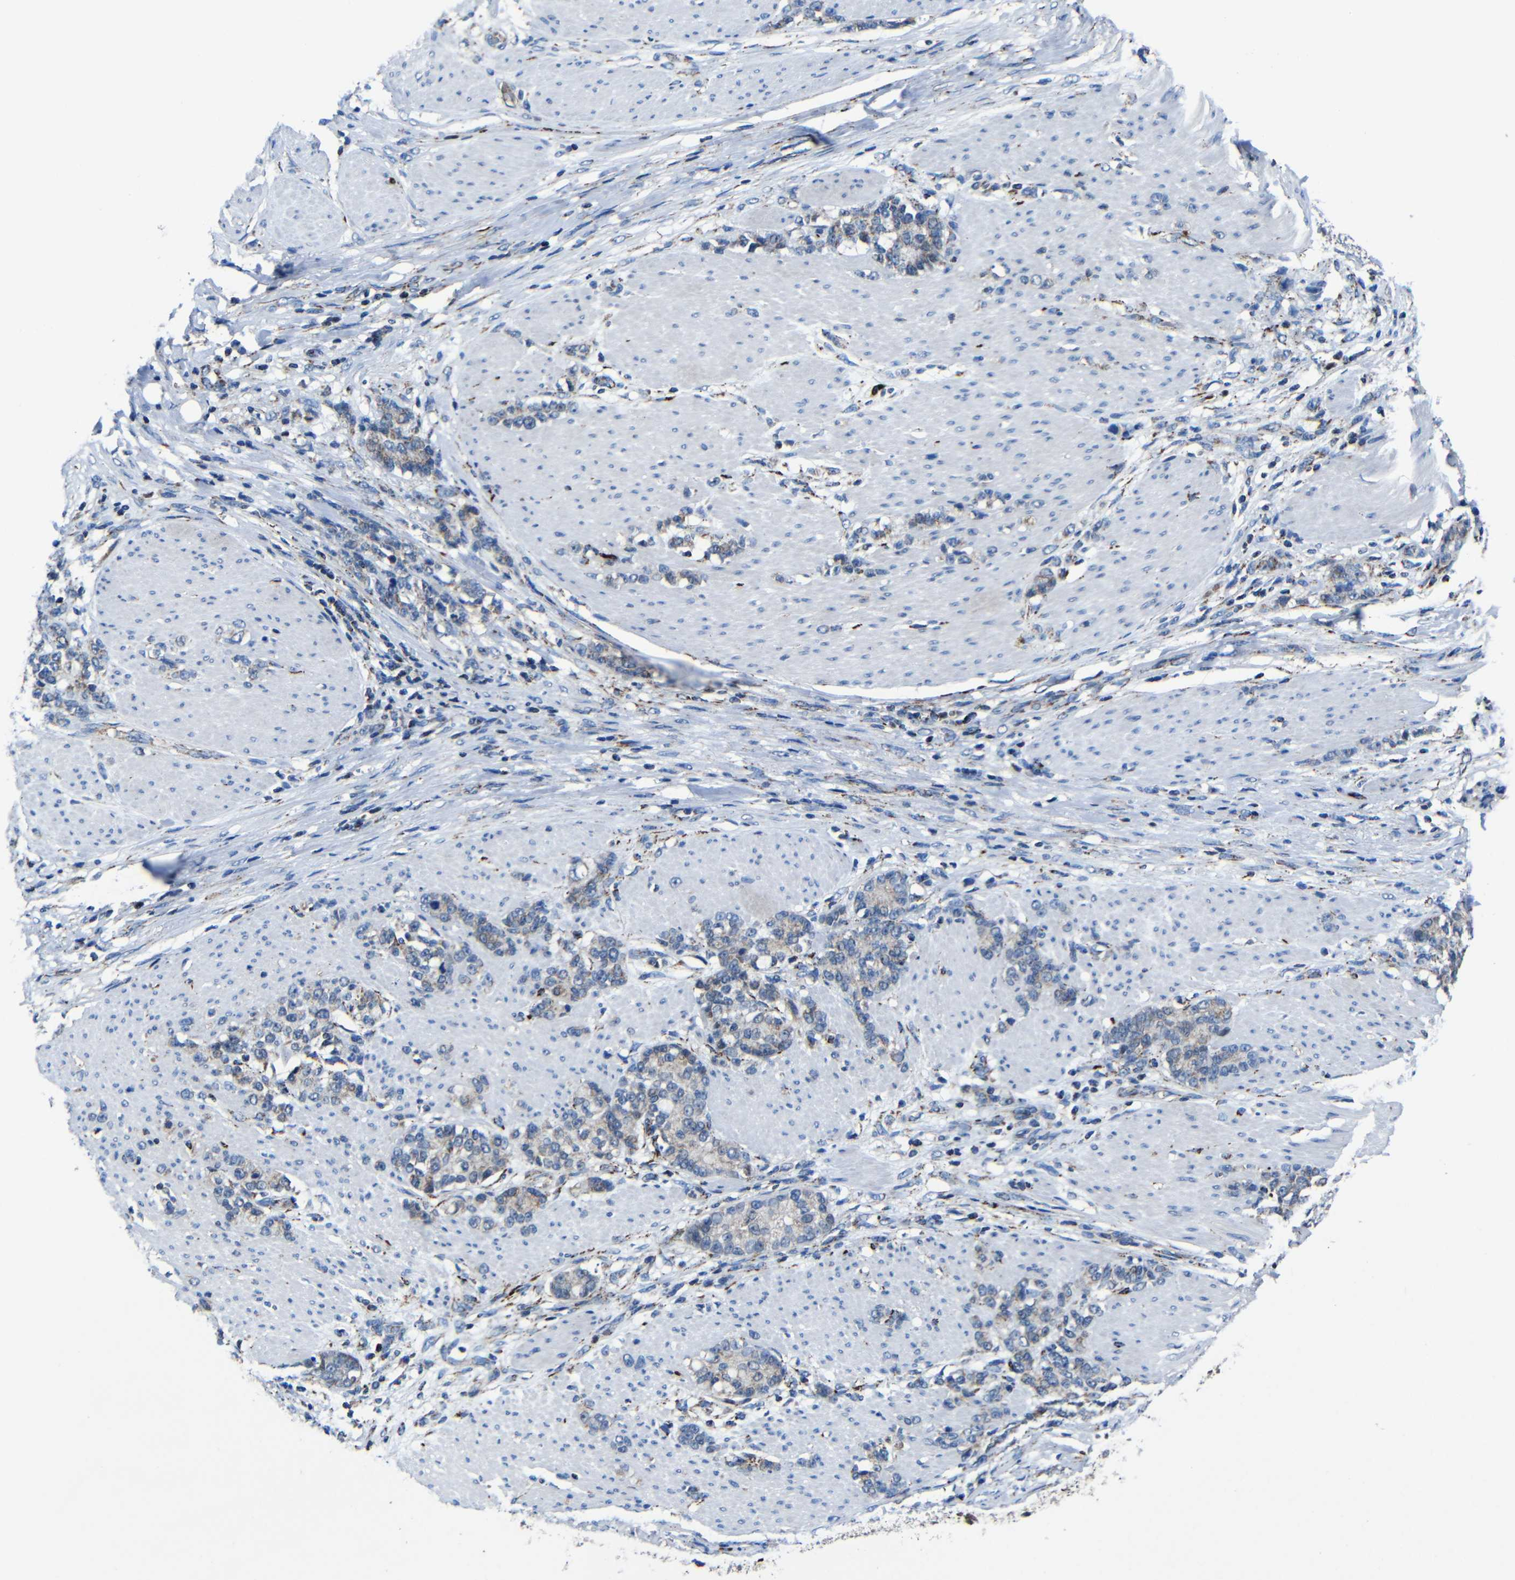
{"staining": {"intensity": "weak", "quantity": "<25%", "location": "cytoplasmic/membranous"}, "tissue": "stomach cancer", "cell_type": "Tumor cells", "image_type": "cancer", "snomed": [{"axis": "morphology", "description": "Adenocarcinoma, NOS"}, {"axis": "topography", "description": "Stomach, lower"}], "caption": "DAB immunohistochemical staining of human adenocarcinoma (stomach) reveals no significant positivity in tumor cells. Brightfield microscopy of IHC stained with DAB (3,3'-diaminobenzidine) (brown) and hematoxylin (blue), captured at high magnification.", "gene": "CA5B", "patient": {"sex": "male", "age": 88}}